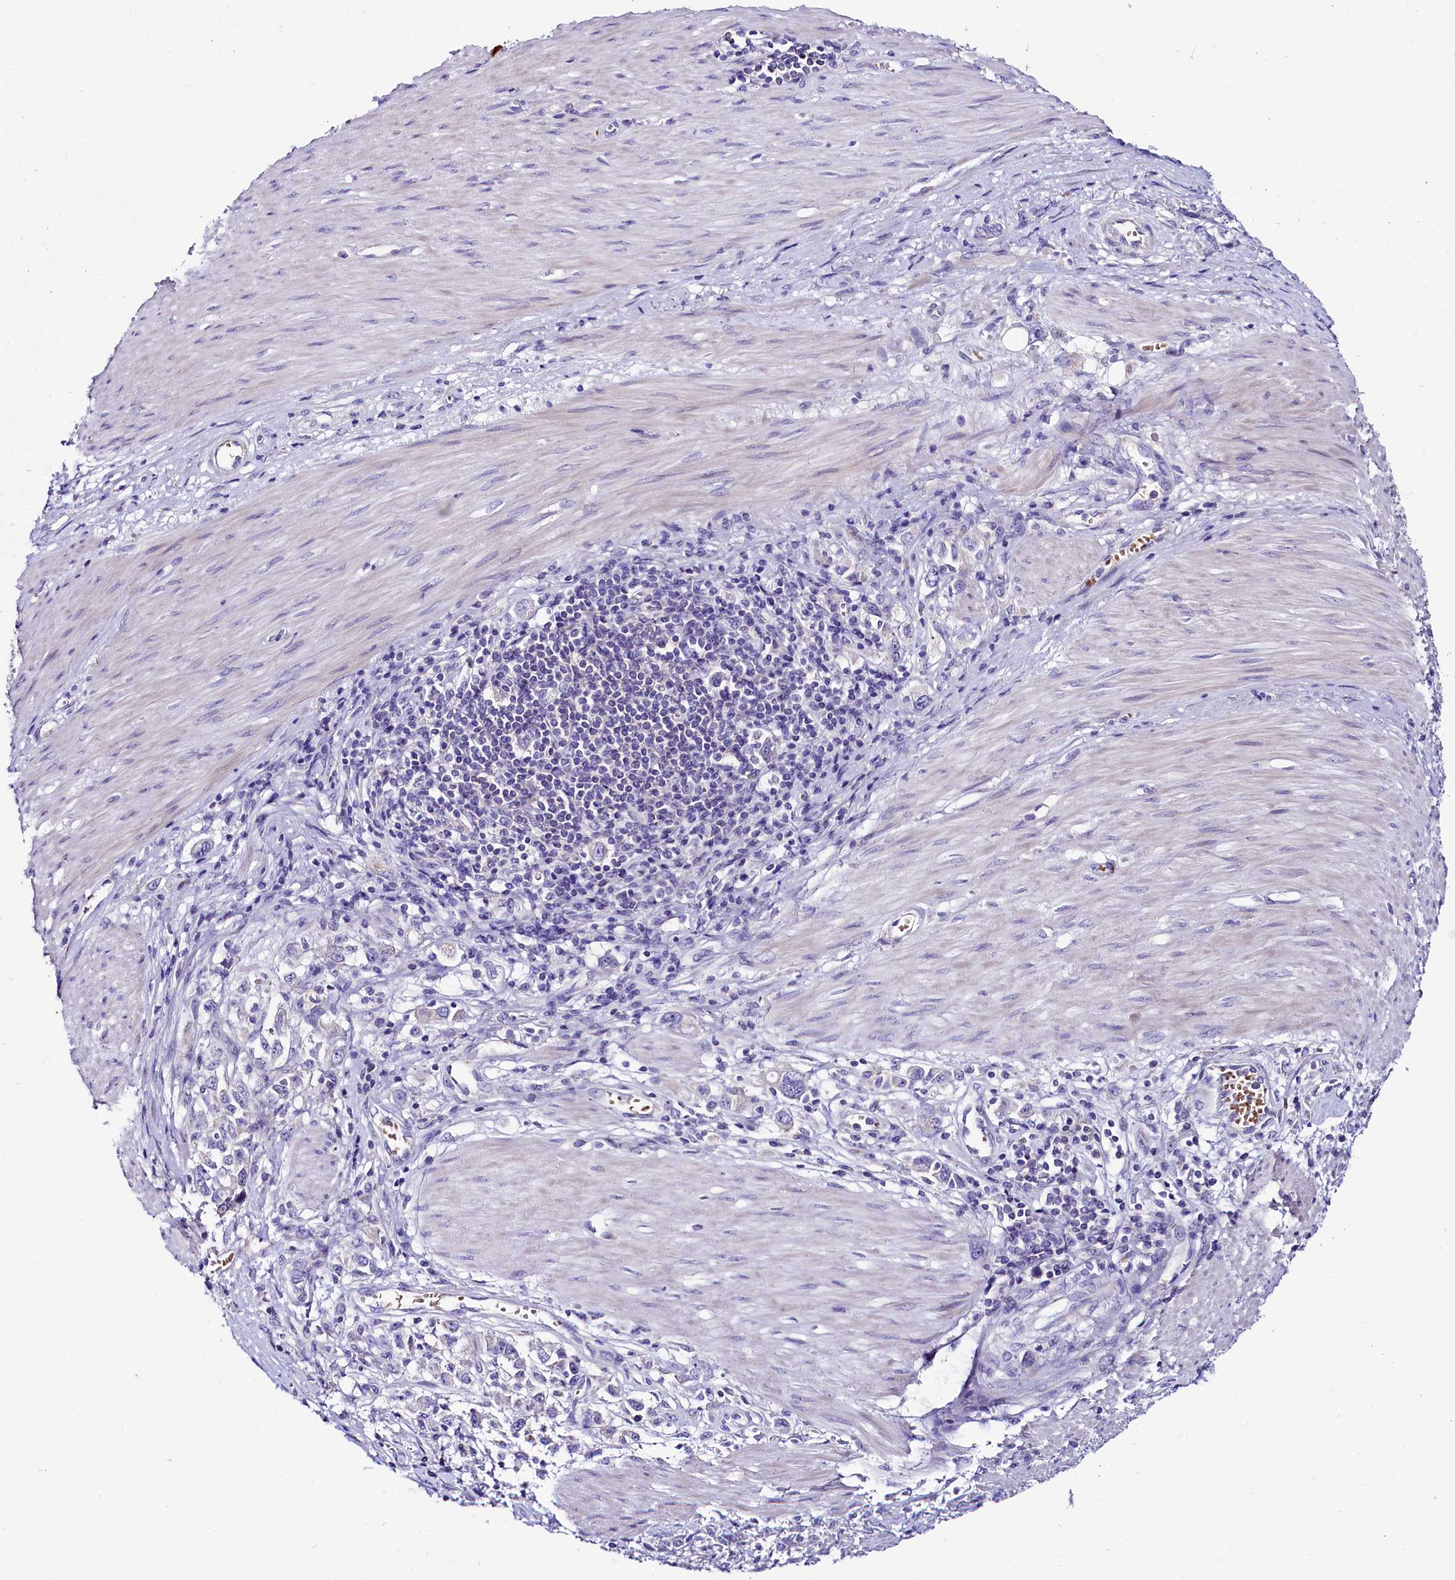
{"staining": {"intensity": "negative", "quantity": "none", "location": "none"}, "tissue": "stomach cancer", "cell_type": "Tumor cells", "image_type": "cancer", "snomed": [{"axis": "morphology", "description": "Adenocarcinoma, NOS"}, {"axis": "topography", "description": "Stomach"}], "caption": "IHC of human stomach adenocarcinoma shows no staining in tumor cells. (DAB IHC, high magnification).", "gene": "ABHD5", "patient": {"sex": "female", "age": 76}}